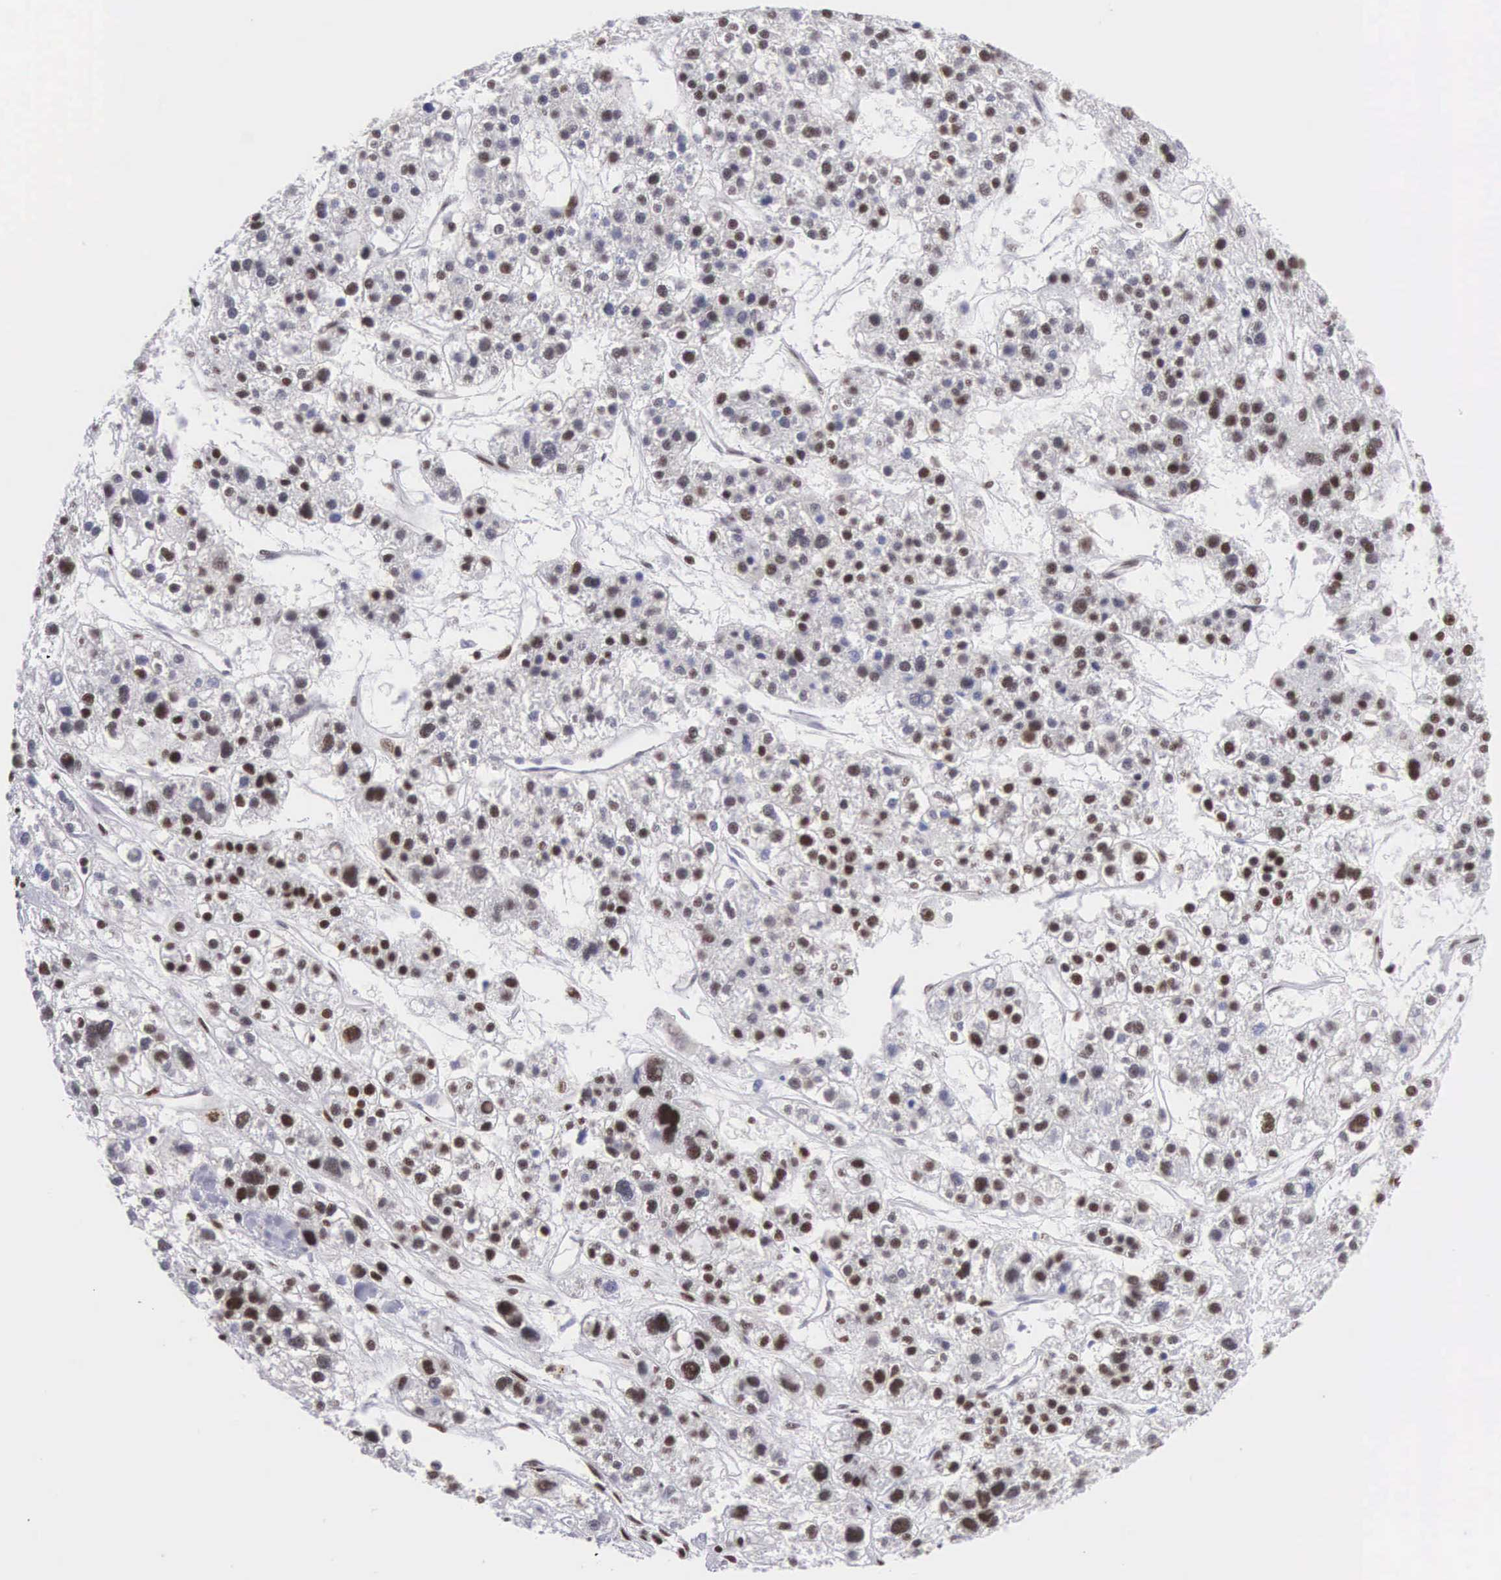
{"staining": {"intensity": "moderate", "quantity": ">75%", "location": "nuclear"}, "tissue": "liver cancer", "cell_type": "Tumor cells", "image_type": "cancer", "snomed": [{"axis": "morphology", "description": "Carcinoma, Hepatocellular, NOS"}, {"axis": "topography", "description": "Liver"}], "caption": "Brown immunohistochemical staining in human liver cancer displays moderate nuclear staining in about >75% of tumor cells.", "gene": "SF3A1", "patient": {"sex": "female", "age": 85}}